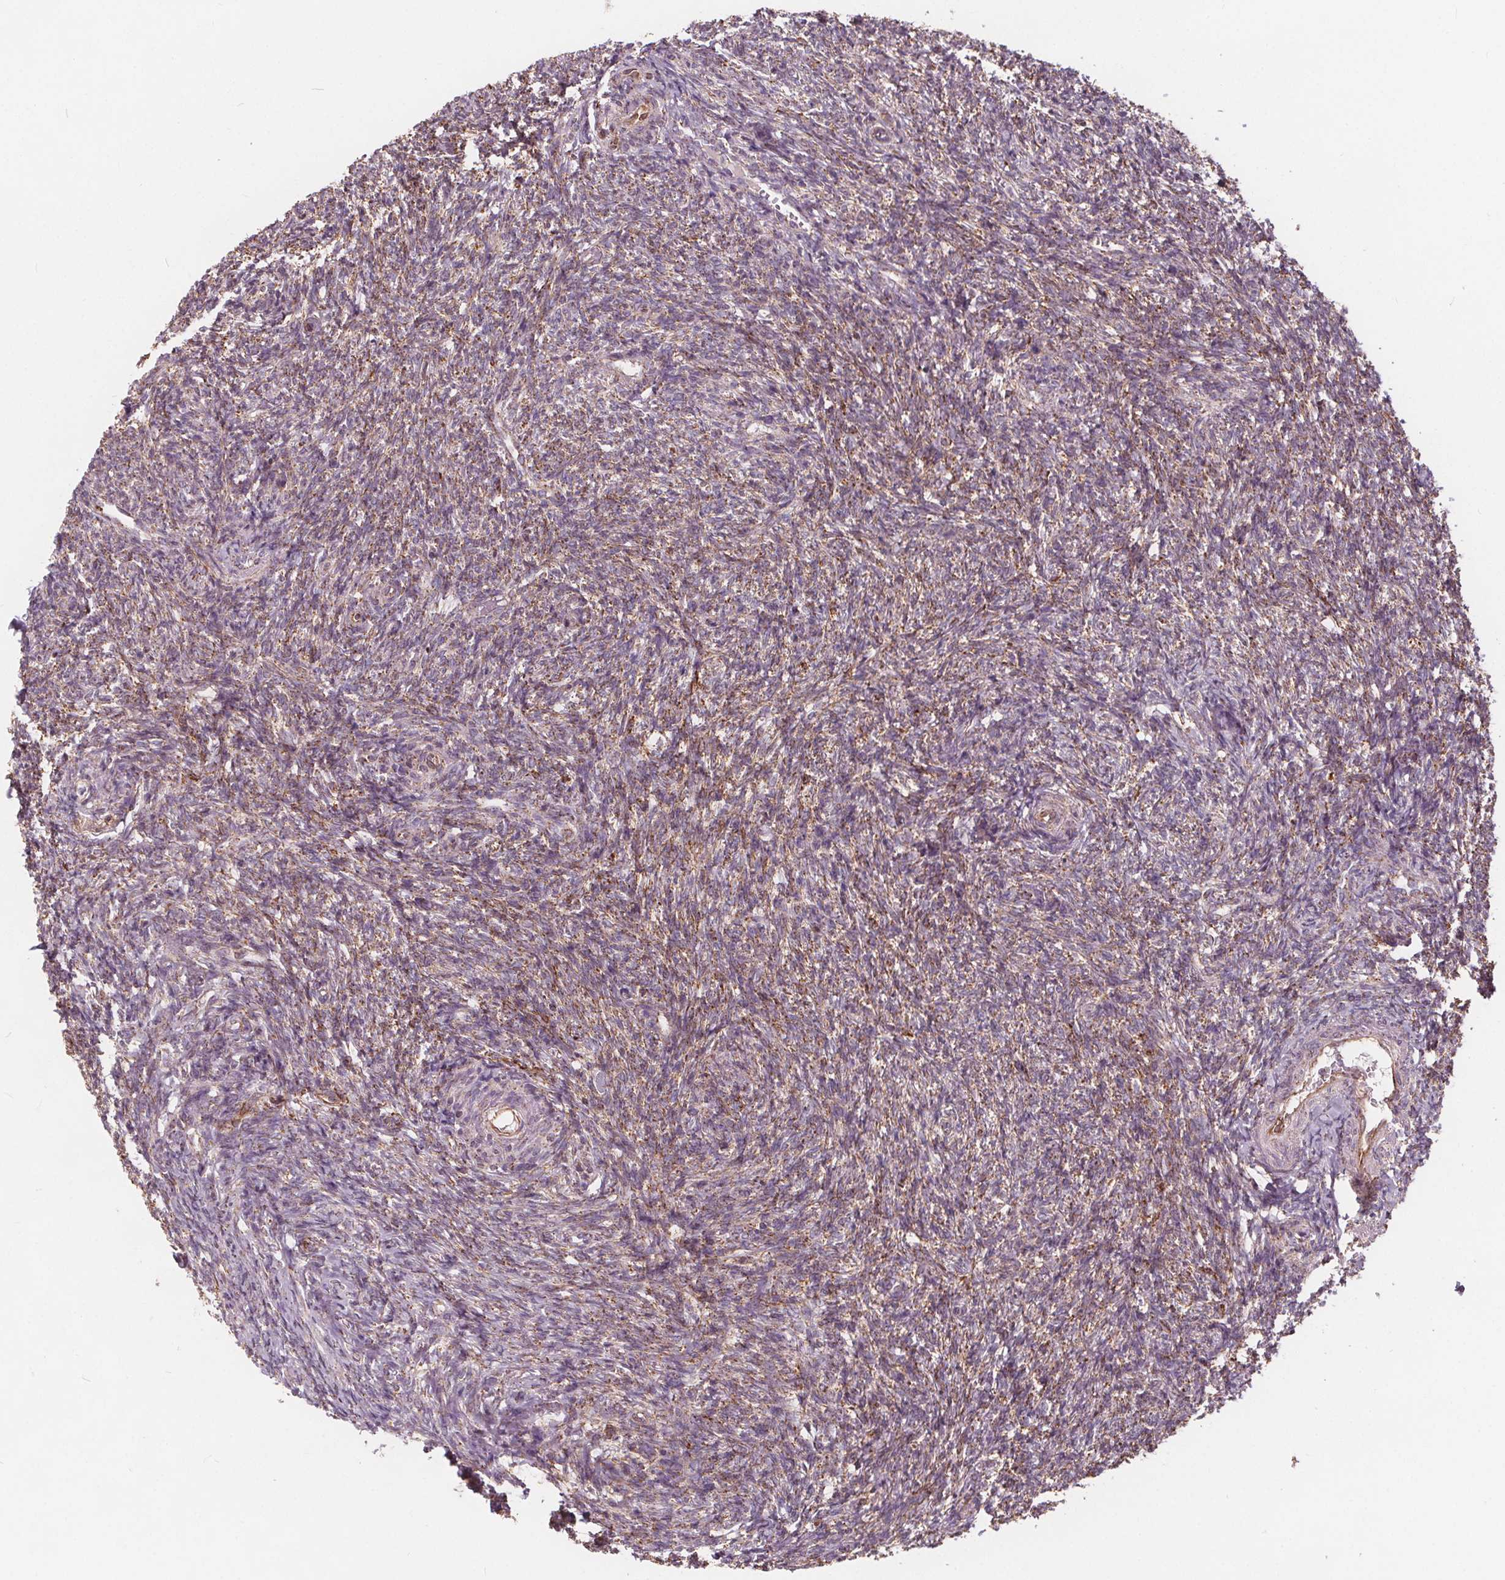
{"staining": {"intensity": "moderate", "quantity": "25%-75%", "location": "cytoplasmic/membranous"}, "tissue": "ovary", "cell_type": "Ovarian stroma cells", "image_type": "normal", "snomed": [{"axis": "morphology", "description": "Normal tissue, NOS"}, {"axis": "topography", "description": "Ovary"}], "caption": "Moderate cytoplasmic/membranous protein staining is seen in about 25%-75% of ovarian stroma cells in ovary.", "gene": "PLSCR3", "patient": {"sex": "female", "age": 39}}